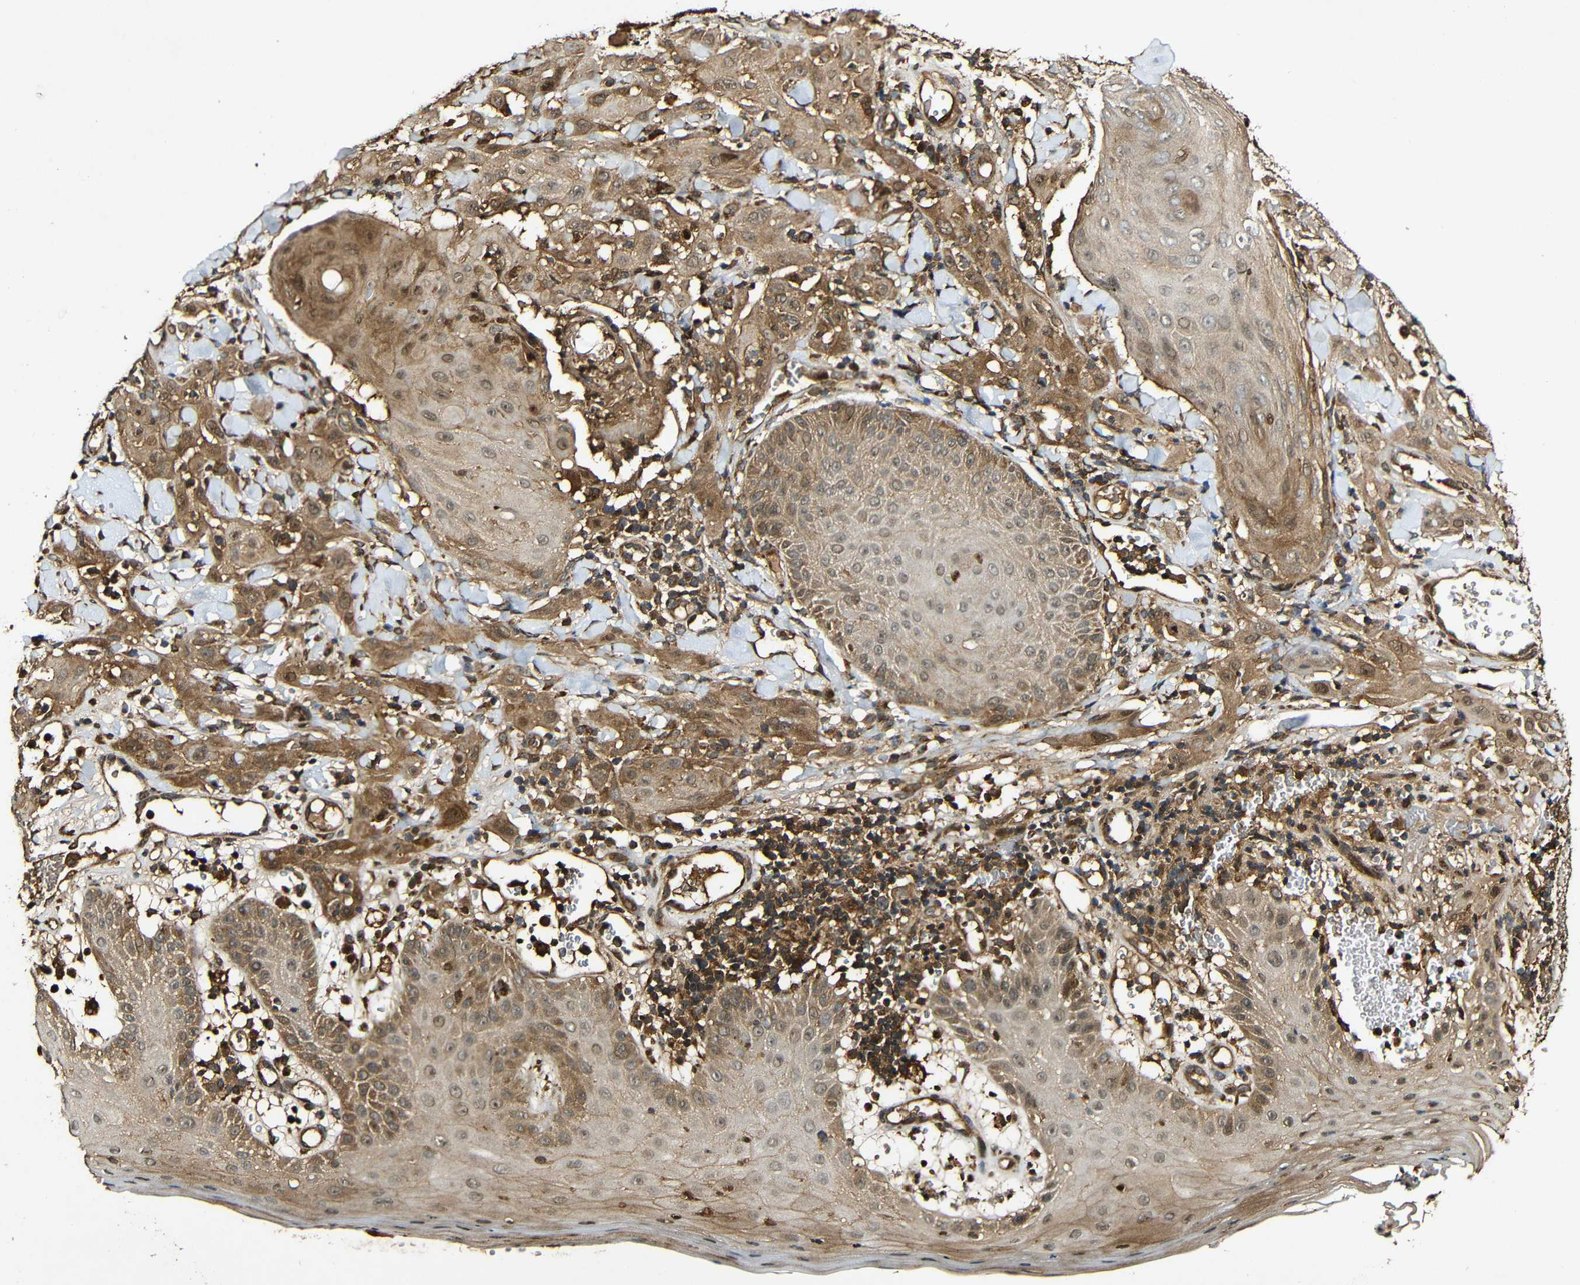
{"staining": {"intensity": "moderate", "quantity": ">75%", "location": "cytoplasmic/membranous"}, "tissue": "skin cancer", "cell_type": "Tumor cells", "image_type": "cancer", "snomed": [{"axis": "morphology", "description": "Squamous cell carcinoma, NOS"}, {"axis": "topography", "description": "Skin"}], "caption": "This is an image of IHC staining of skin cancer (squamous cell carcinoma), which shows moderate expression in the cytoplasmic/membranous of tumor cells.", "gene": "CASP8", "patient": {"sex": "male", "age": 24}}